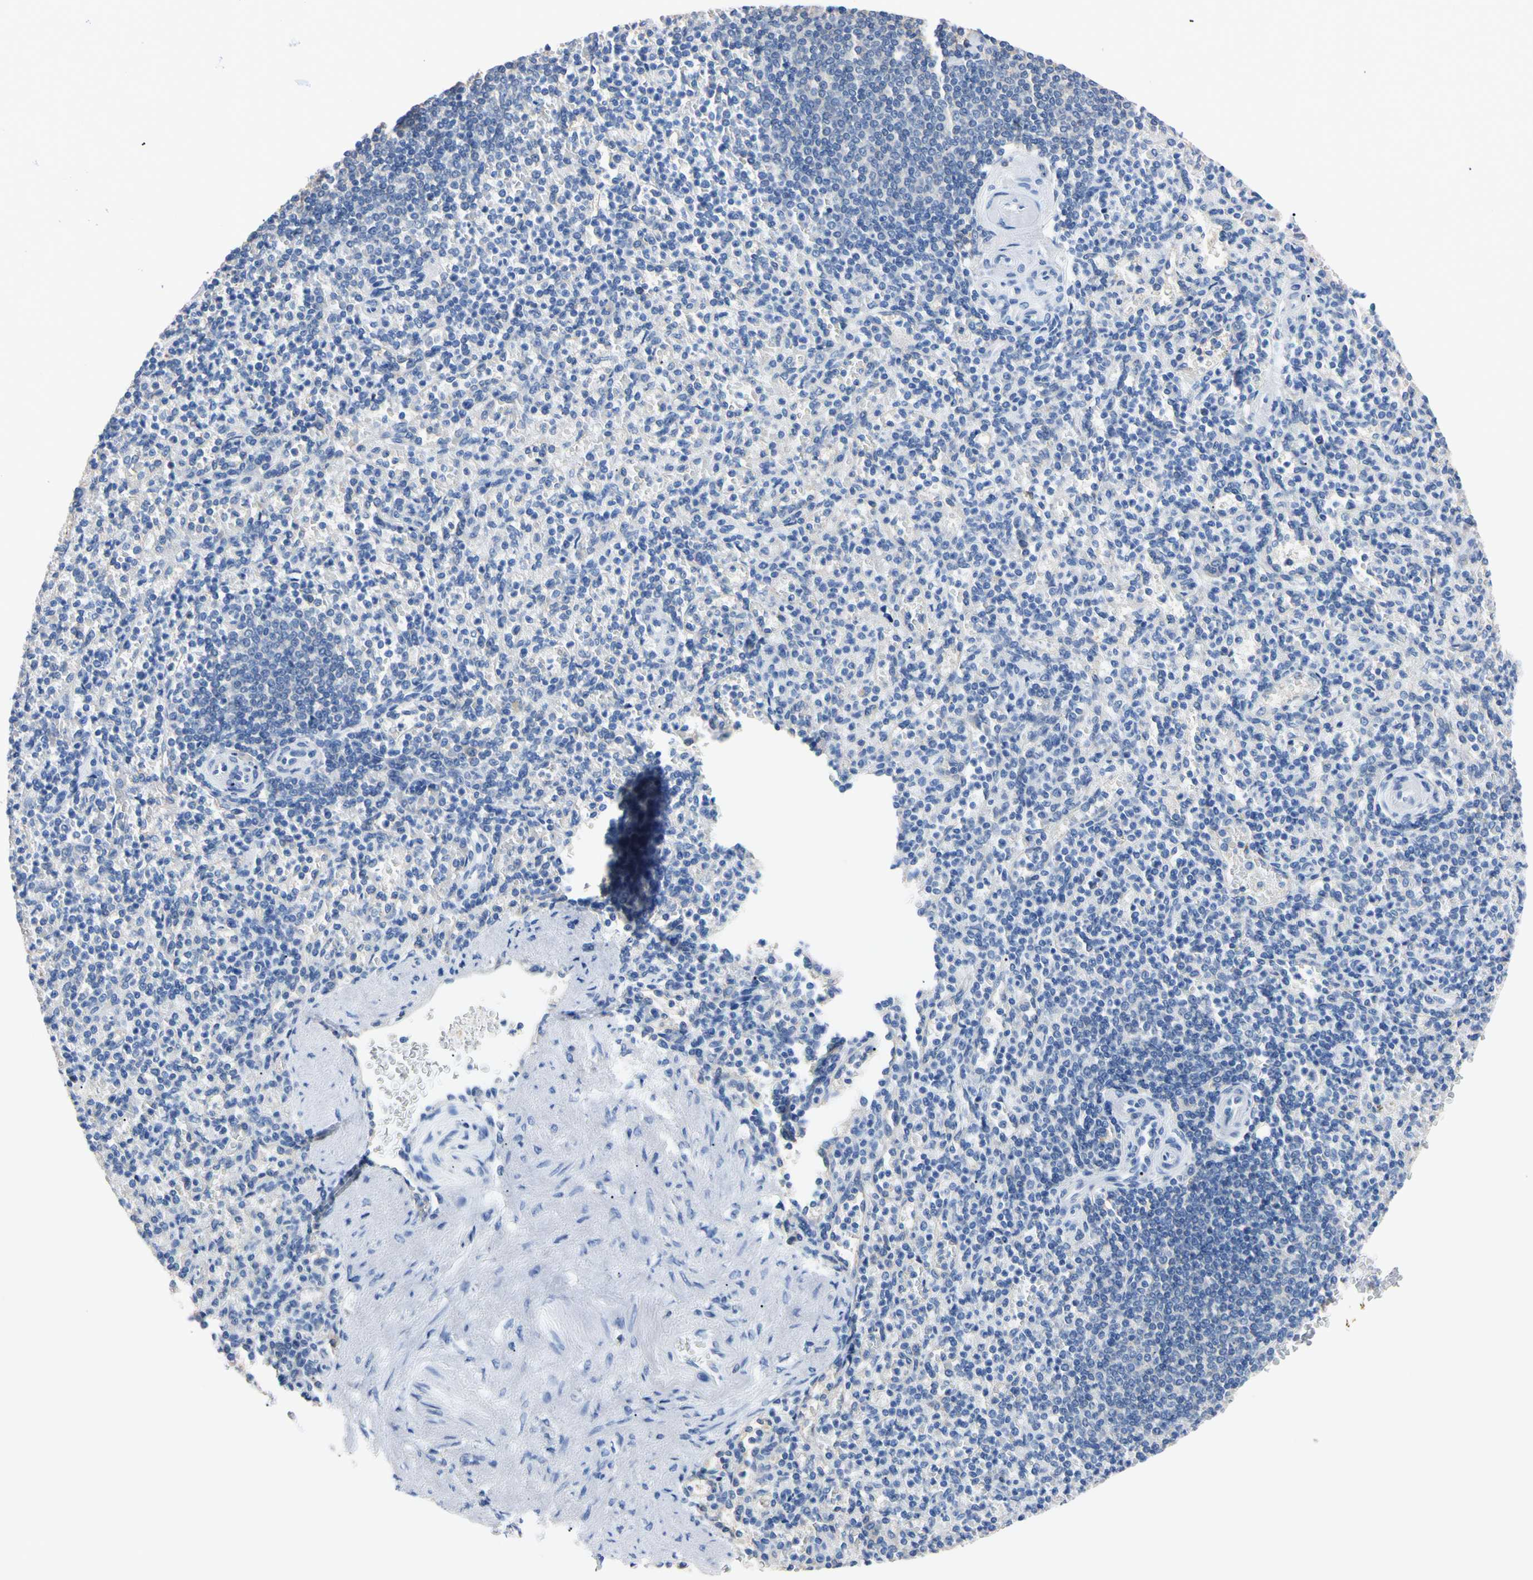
{"staining": {"intensity": "negative", "quantity": "none", "location": "none"}, "tissue": "spleen", "cell_type": "Cells in red pulp", "image_type": "normal", "snomed": [{"axis": "morphology", "description": "Normal tissue, NOS"}, {"axis": "topography", "description": "Spleen"}], "caption": "Unremarkable spleen was stained to show a protein in brown. There is no significant expression in cells in red pulp.", "gene": "PNKD", "patient": {"sex": "female", "age": 74}}